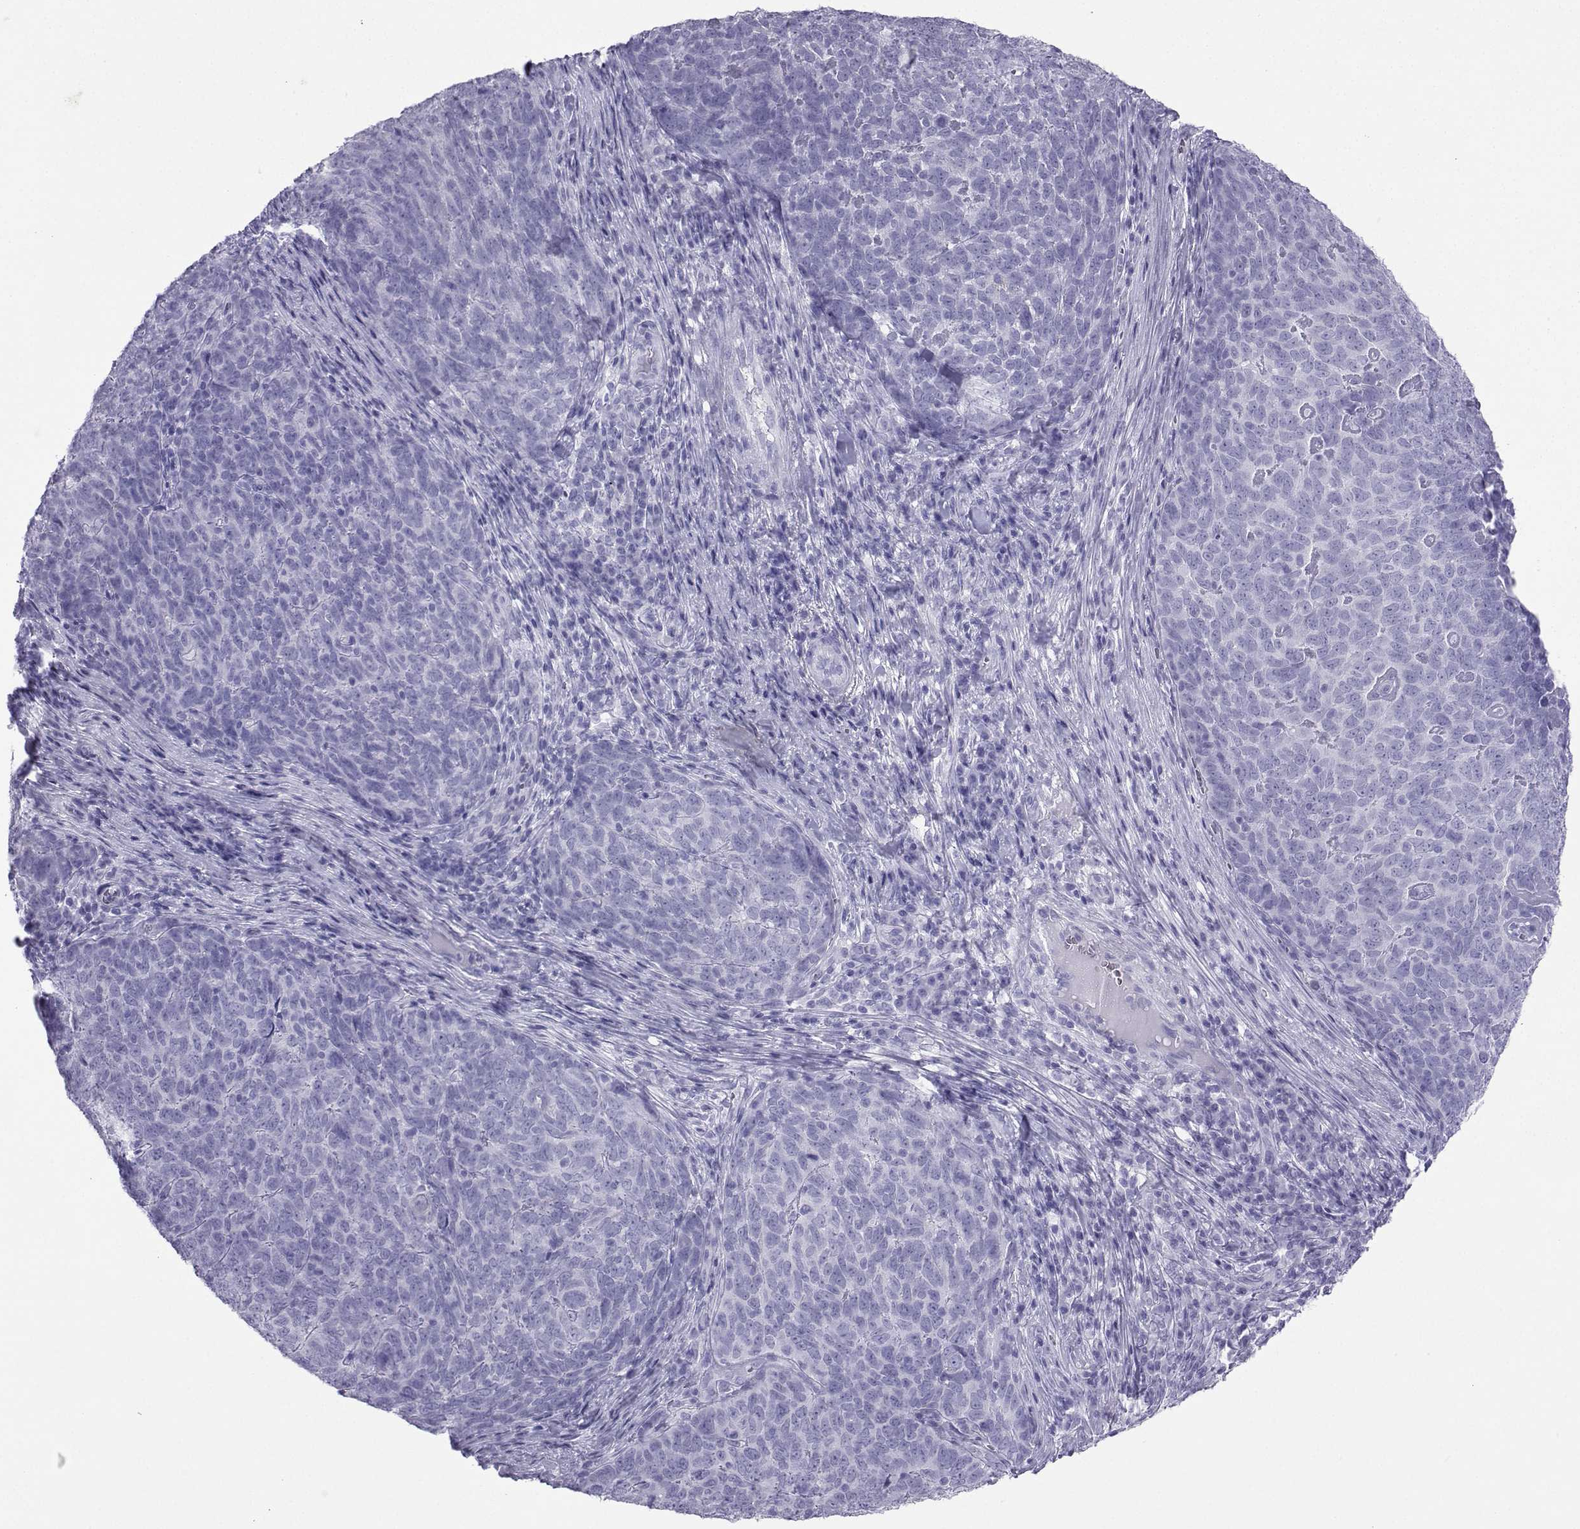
{"staining": {"intensity": "negative", "quantity": "none", "location": "none"}, "tissue": "skin cancer", "cell_type": "Tumor cells", "image_type": "cancer", "snomed": [{"axis": "morphology", "description": "Squamous cell carcinoma, NOS"}, {"axis": "topography", "description": "Skin"}, {"axis": "topography", "description": "Anal"}], "caption": "IHC histopathology image of human squamous cell carcinoma (skin) stained for a protein (brown), which exhibits no expression in tumor cells.", "gene": "LORICRIN", "patient": {"sex": "female", "age": 51}}